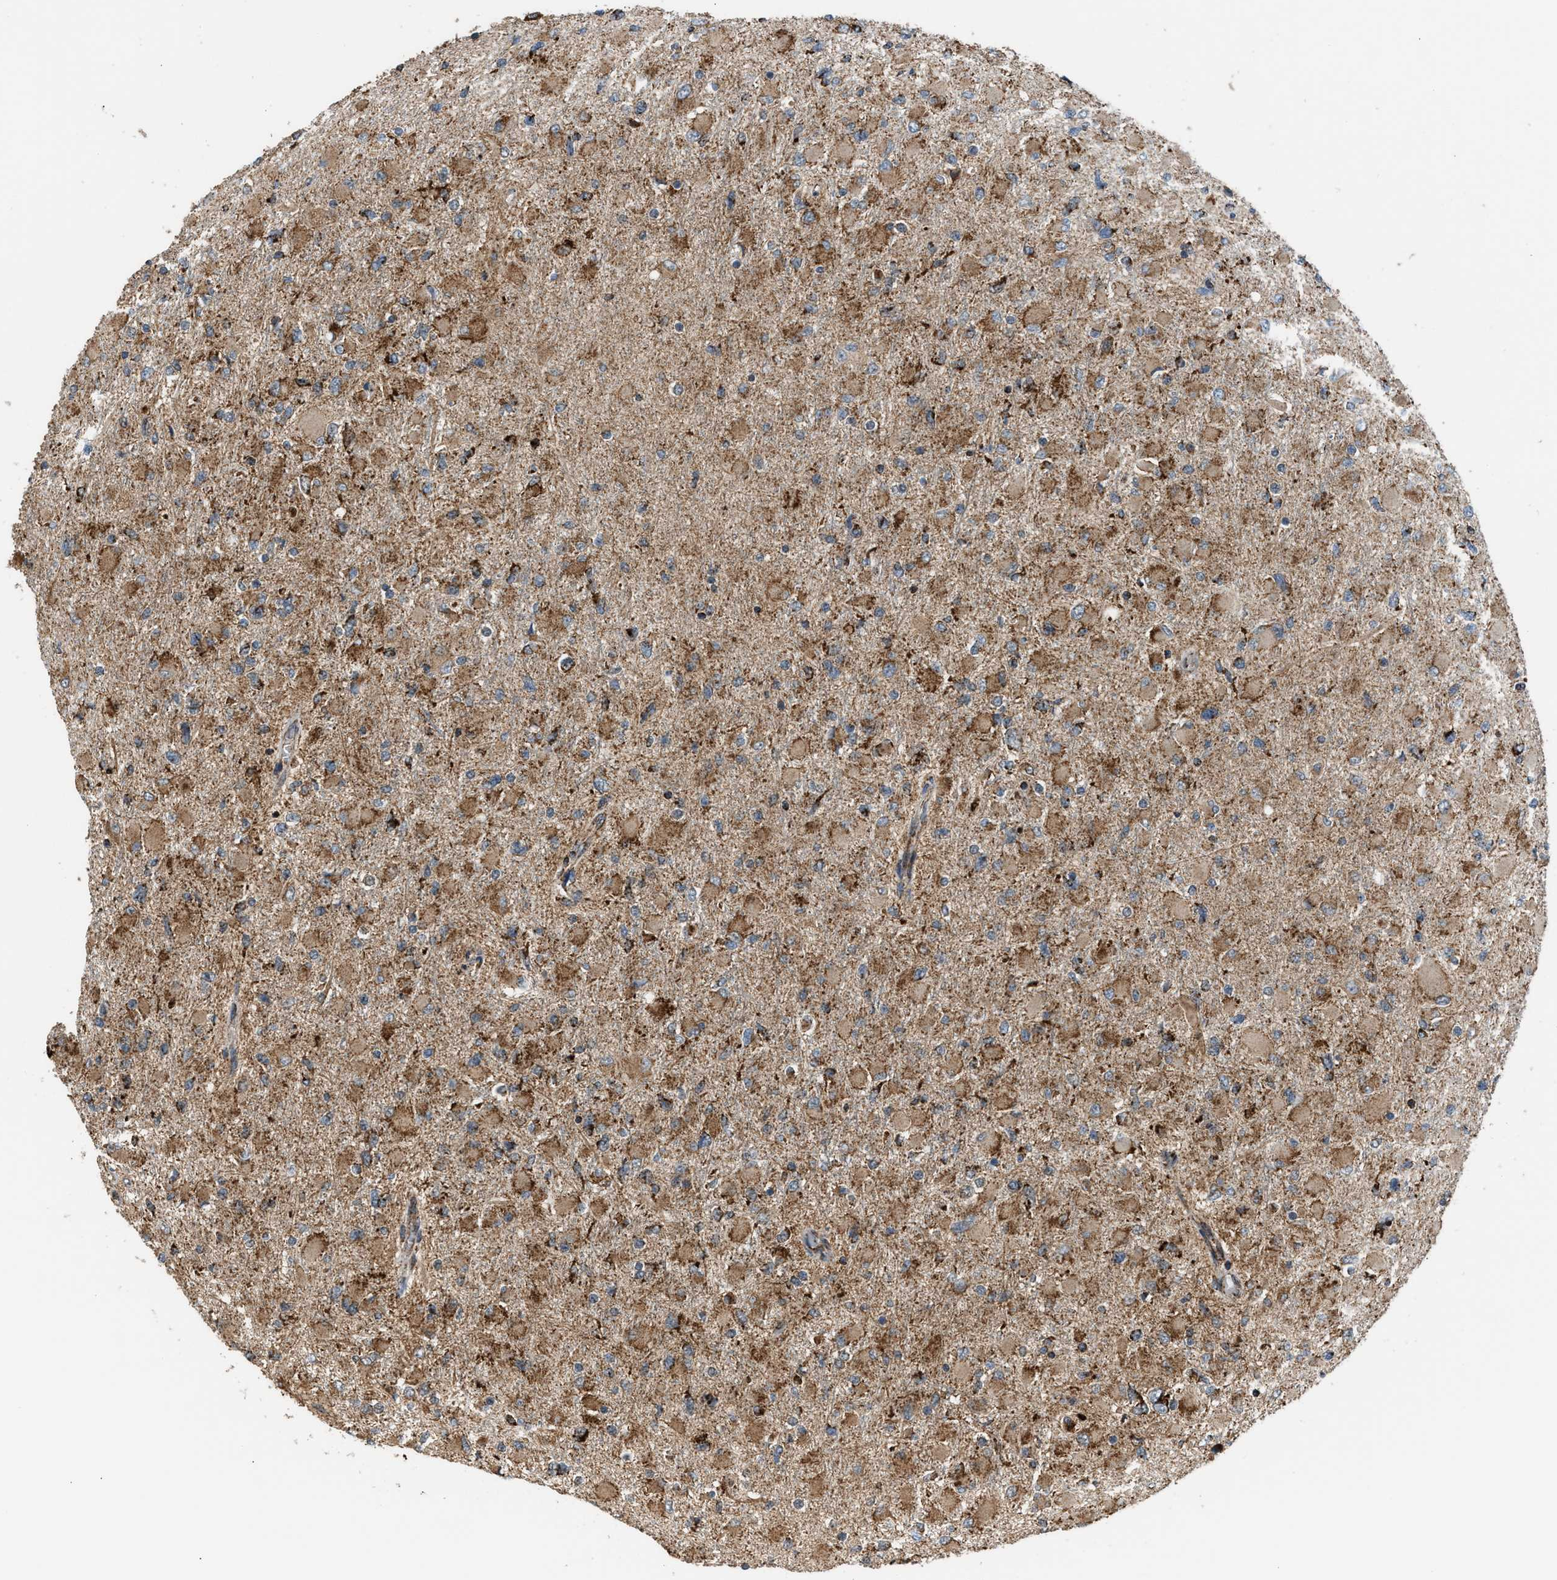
{"staining": {"intensity": "moderate", "quantity": ">75%", "location": "cytoplasmic/membranous"}, "tissue": "glioma", "cell_type": "Tumor cells", "image_type": "cancer", "snomed": [{"axis": "morphology", "description": "Glioma, malignant, High grade"}, {"axis": "topography", "description": "Cerebral cortex"}], "caption": "Moderate cytoplasmic/membranous positivity is seen in approximately >75% of tumor cells in malignant glioma (high-grade).", "gene": "SGSM2", "patient": {"sex": "female", "age": 36}}